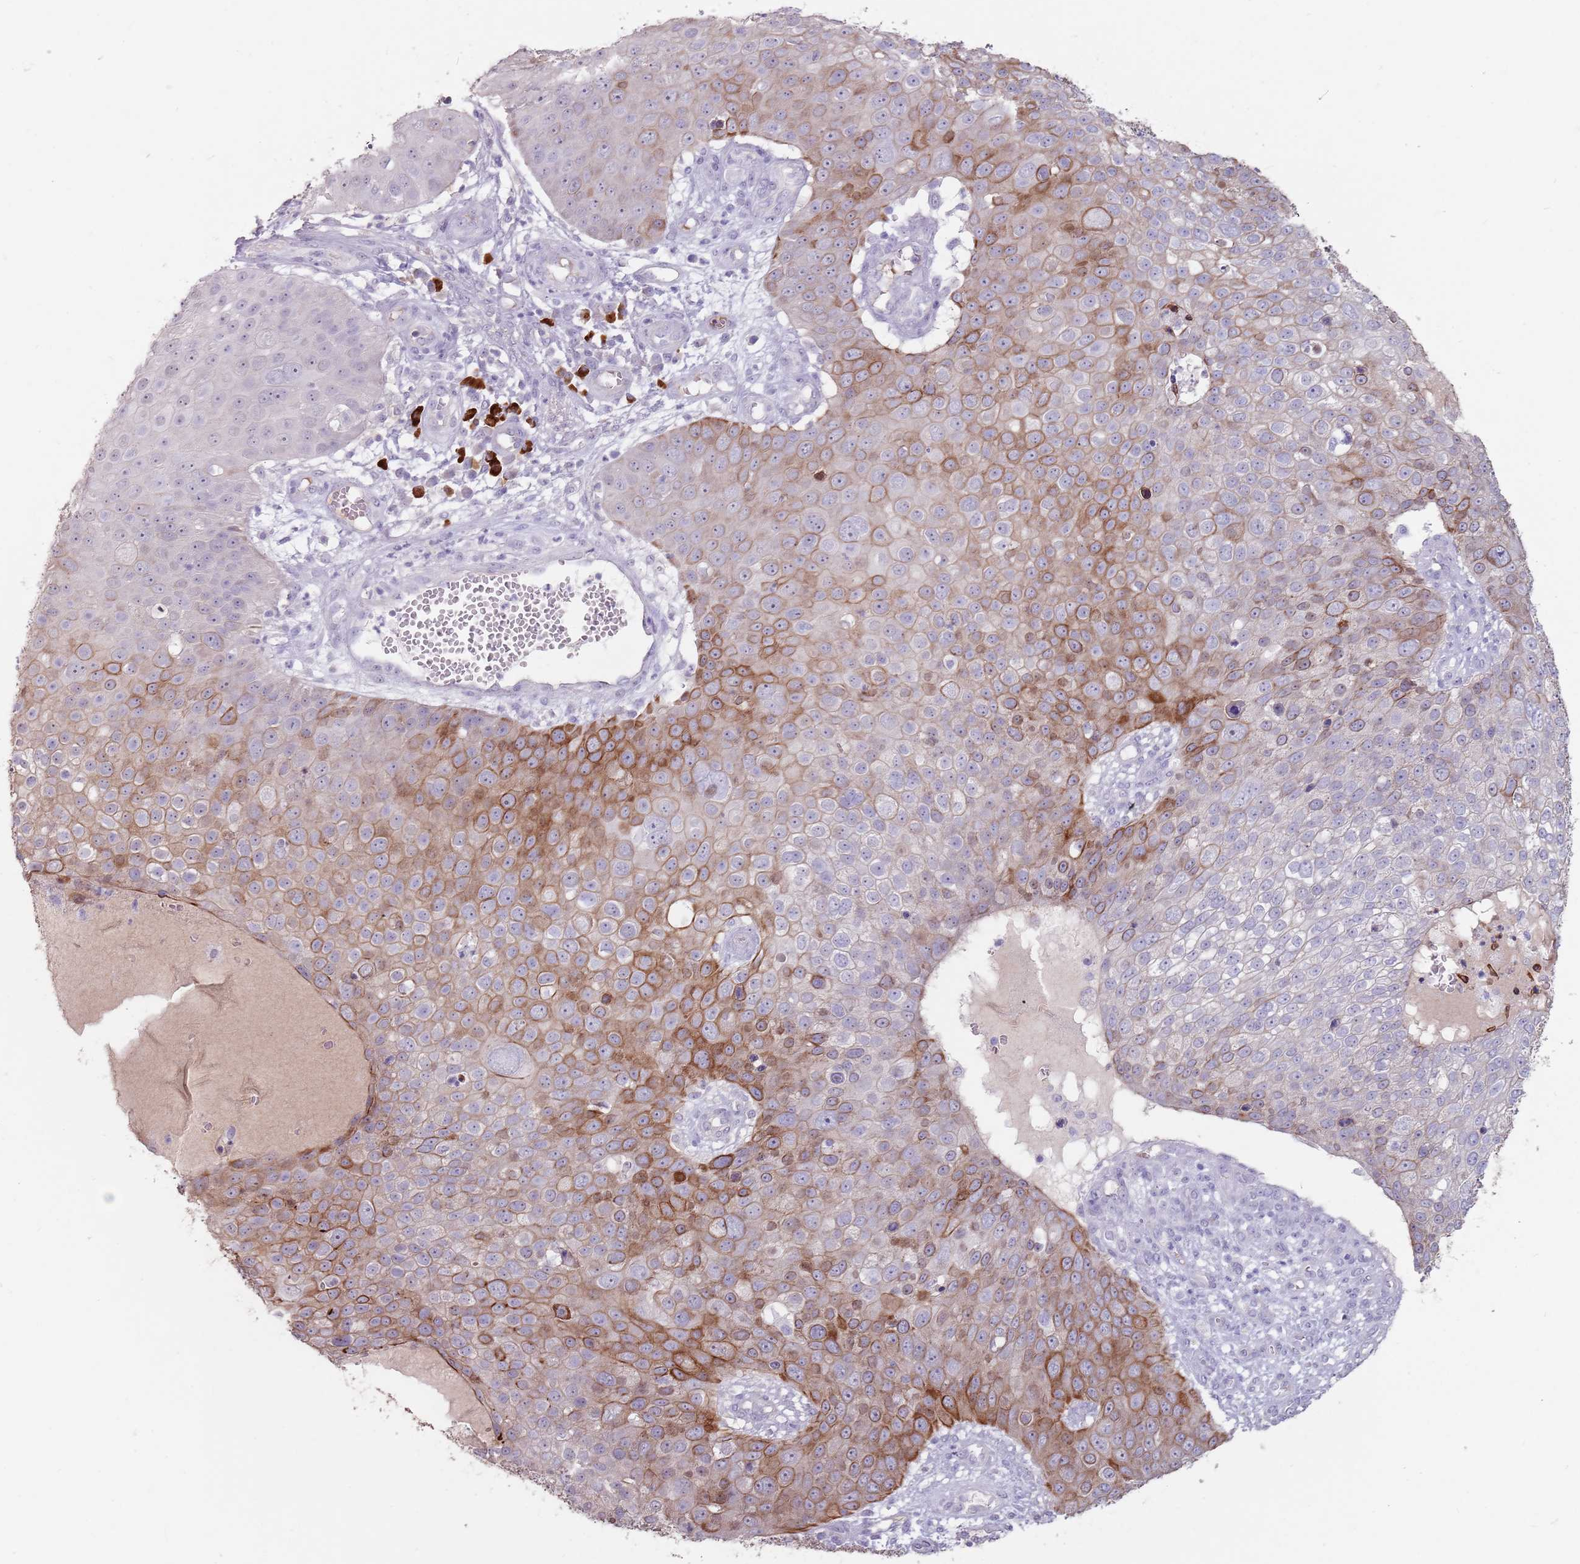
{"staining": {"intensity": "moderate", "quantity": "25%-75%", "location": "cytoplasmic/membranous"}, "tissue": "skin cancer", "cell_type": "Tumor cells", "image_type": "cancer", "snomed": [{"axis": "morphology", "description": "Squamous cell carcinoma, NOS"}, {"axis": "topography", "description": "Skin"}], "caption": "Immunohistochemistry (DAB (3,3'-diaminobenzidine)) staining of human skin squamous cell carcinoma exhibits moderate cytoplasmic/membranous protein expression in about 25%-75% of tumor cells. (DAB (3,3'-diaminobenzidine) IHC with brightfield microscopy, high magnification).", "gene": "STYK1", "patient": {"sex": "male", "age": 71}}